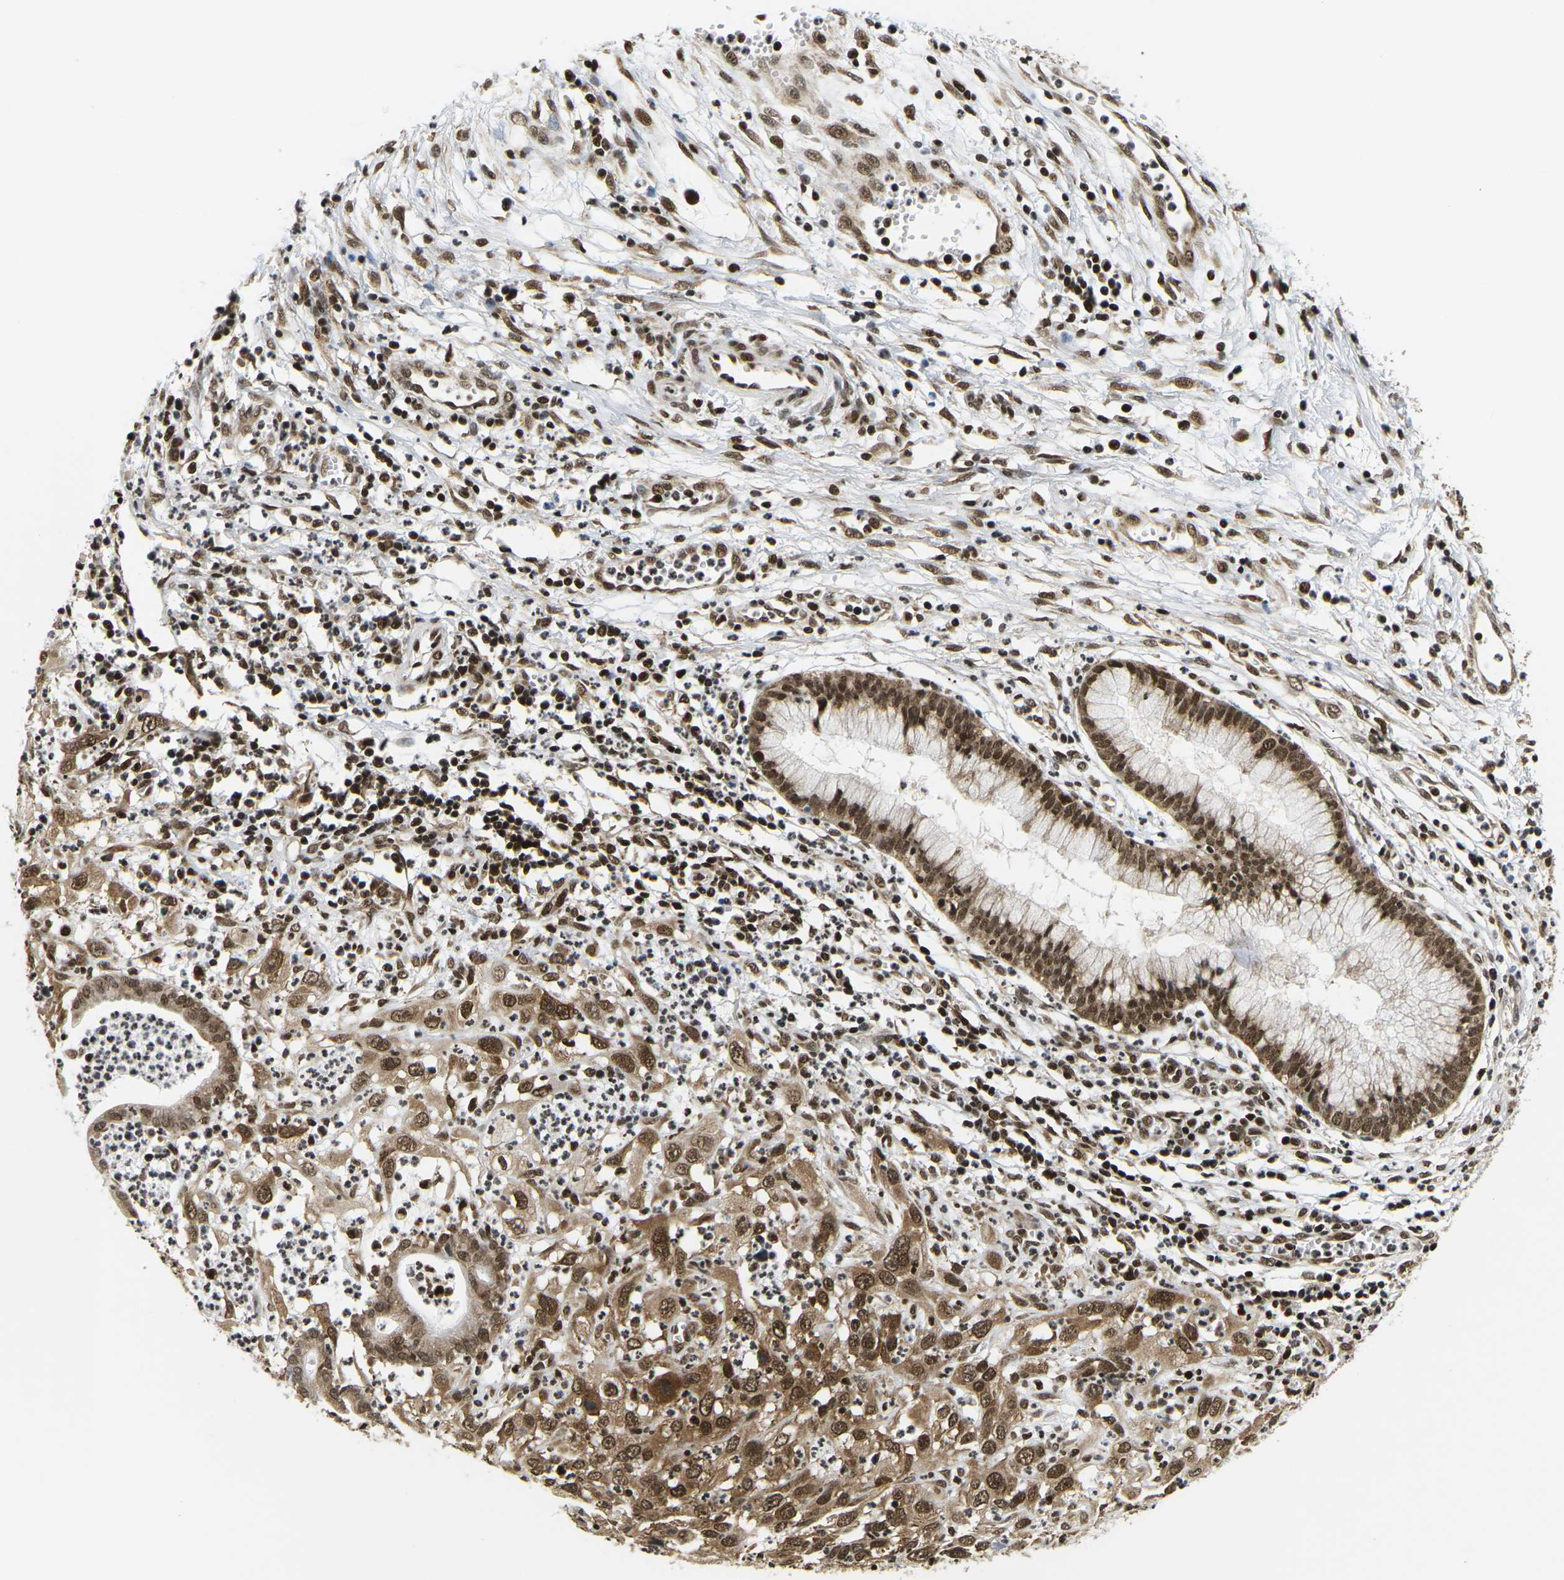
{"staining": {"intensity": "moderate", "quantity": ">75%", "location": "cytoplasmic/membranous,nuclear"}, "tissue": "cervical cancer", "cell_type": "Tumor cells", "image_type": "cancer", "snomed": [{"axis": "morphology", "description": "Squamous cell carcinoma, NOS"}, {"axis": "topography", "description": "Cervix"}], "caption": "This is an image of immunohistochemistry (IHC) staining of squamous cell carcinoma (cervical), which shows moderate expression in the cytoplasmic/membranous and nuclear of tumor cells.", "gene": "CELF1", "patient": {"sex": "female", "age": 32}}